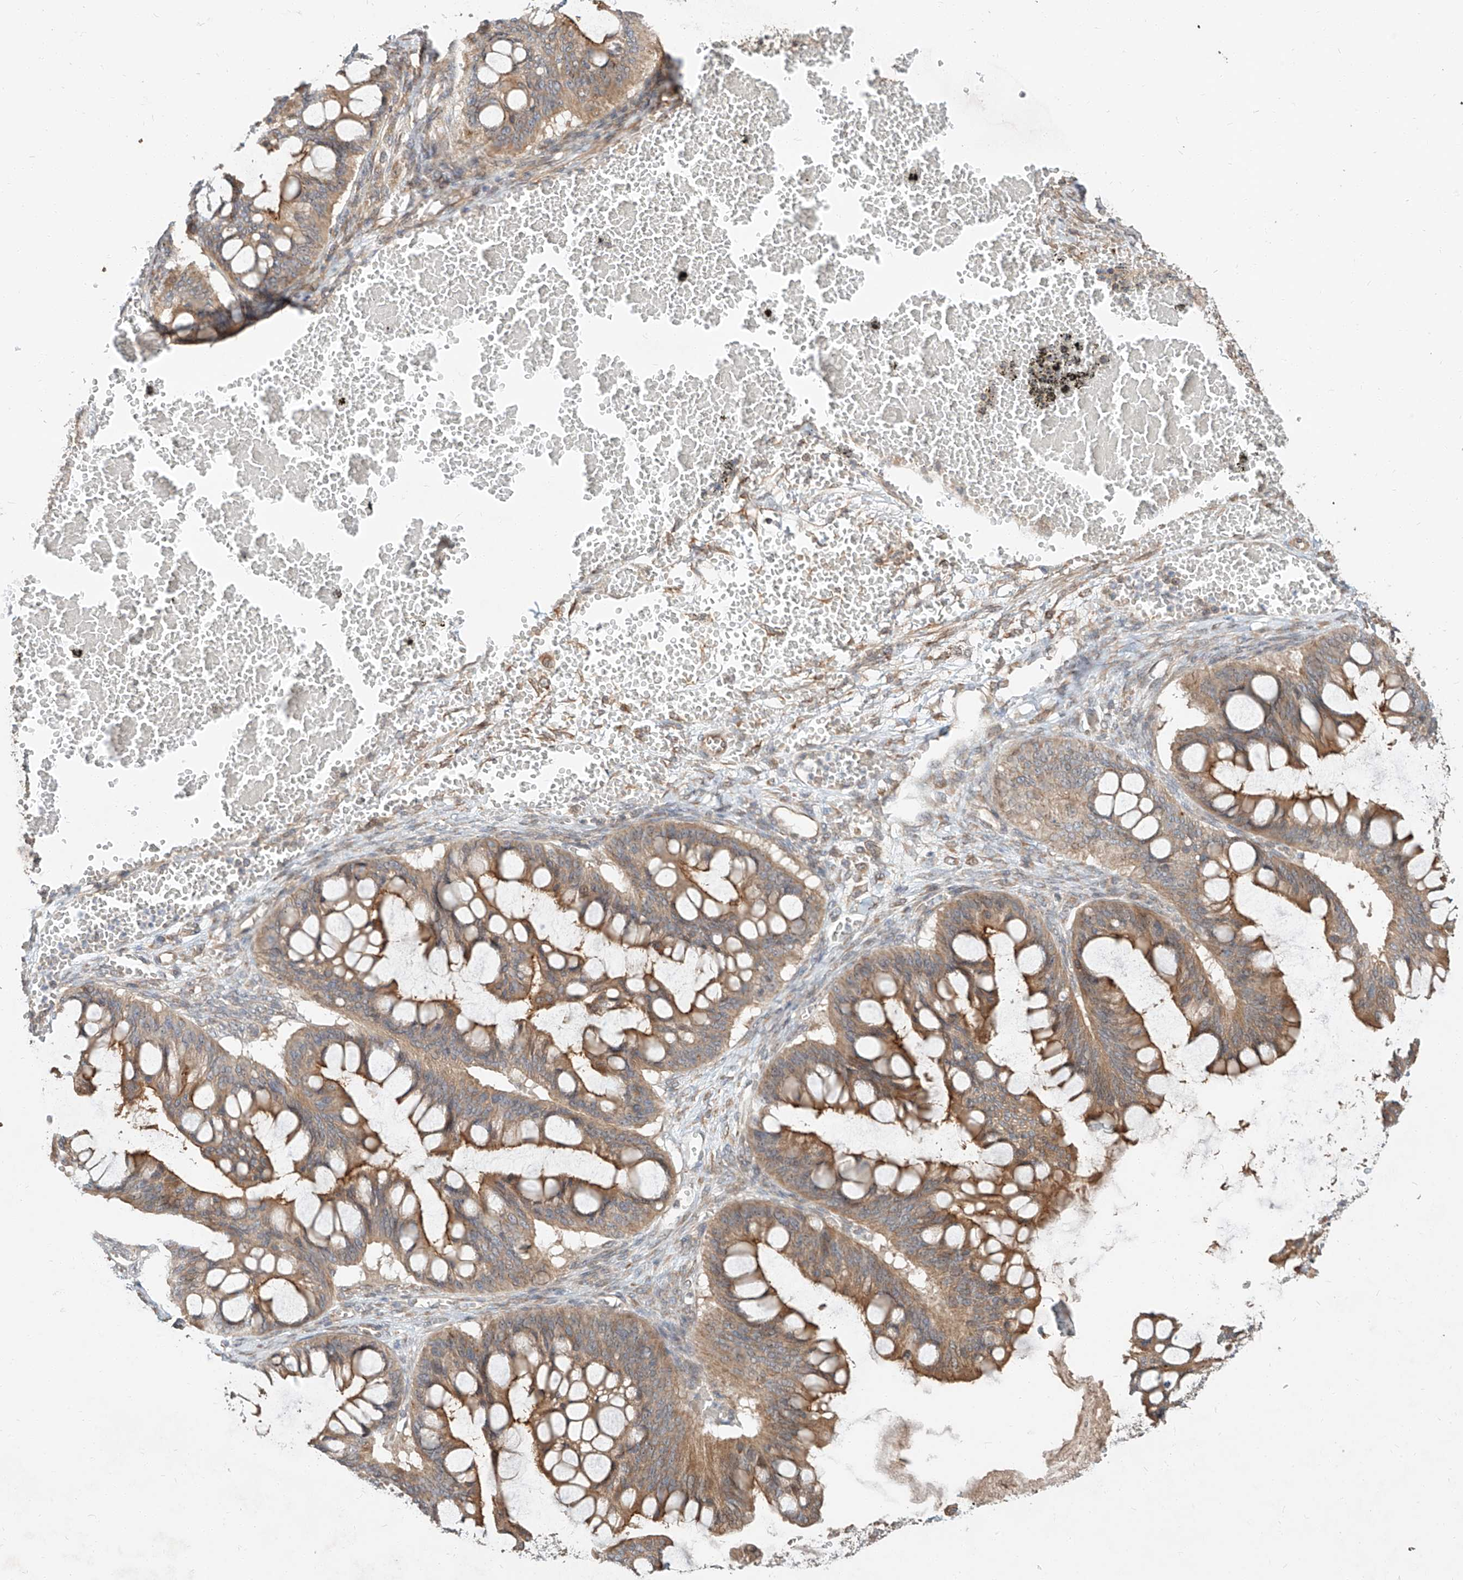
{"staining": {"intensity": "moderate", "quantity": ">75%", "location": "cytoplasmic/membranous"}, "tissue": "ovarian cancer", "cell_type": "Tumor cells", "image_type": "cancer", "snomed": [{"axis": "morphology", "description": "Cystadenocarcinoma, mucinous, NOS"}, {"axis": "topography", "description": "Ovary"}], "caption": "Immunohistochemistry (IHC) image of neoplastic tissue: human ovarian cancer stained using IHC shows medium levels of moderate protein expression localized specifically in the cytoplasmic/membranous of tumor cells, appearing as a cytoplasmic/membranous brown color.", "gene": "STX19", "patient": {"sex": "female", "age": 73}}